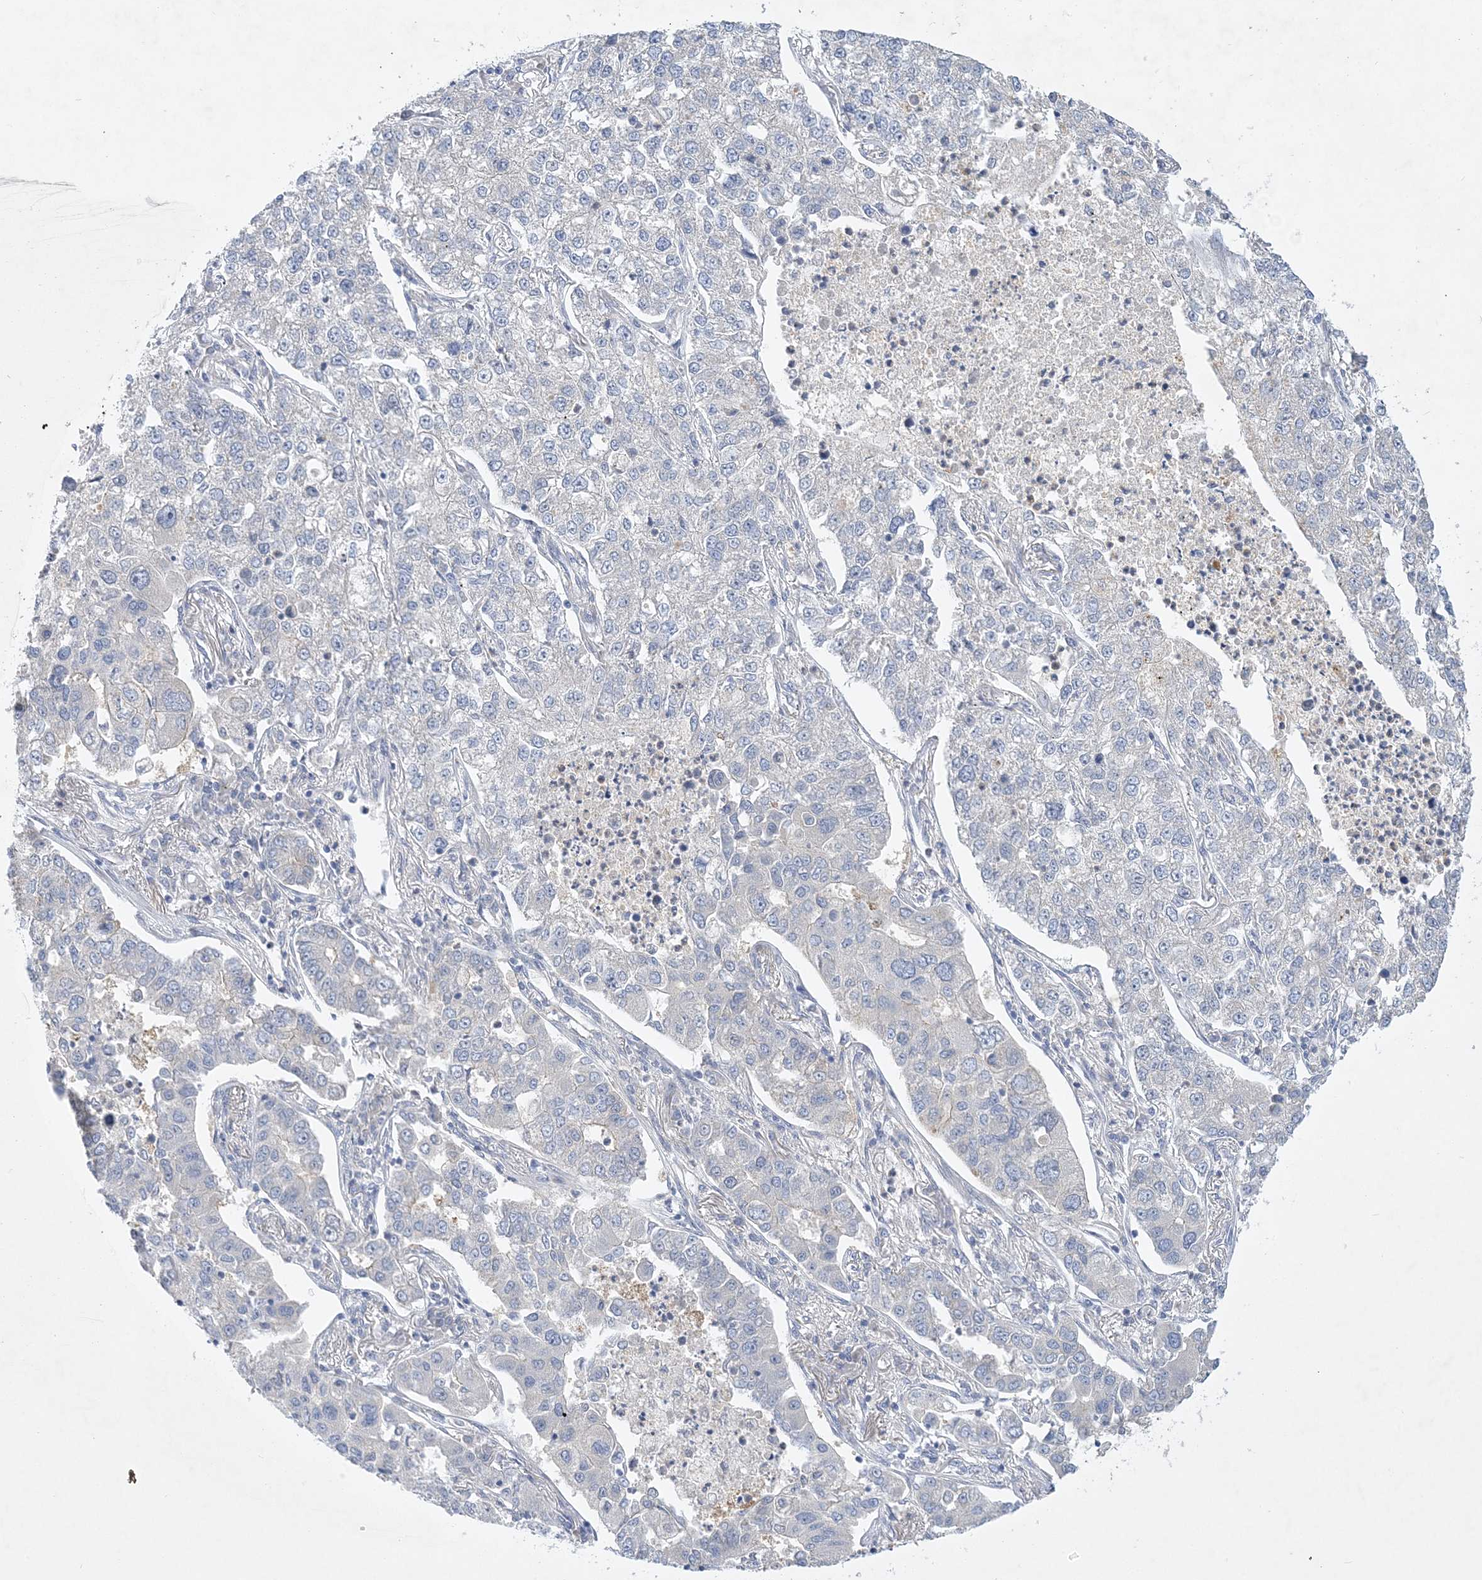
{"staining": {"intensity": "negative", "quantity": "none", "location": "none"}, "tissue": "lung cancer", "cell_type": "Tumor cells", "image_type": "cancer", "snomed": [{"axis": "morphology", "description": "Adenocarcinoma, NOS"}, {"axis": "topography", "description": "Lung"}], "caption": "DAB immunohistochemical staining of human adenocarcinoma (lung) displays no significant positivity in tumor cells. (DAB immunohistochemistry with hematoxylin counter stain).", "gene": "ANKRD35", "patient": {"sex": "male", "age": 49}}